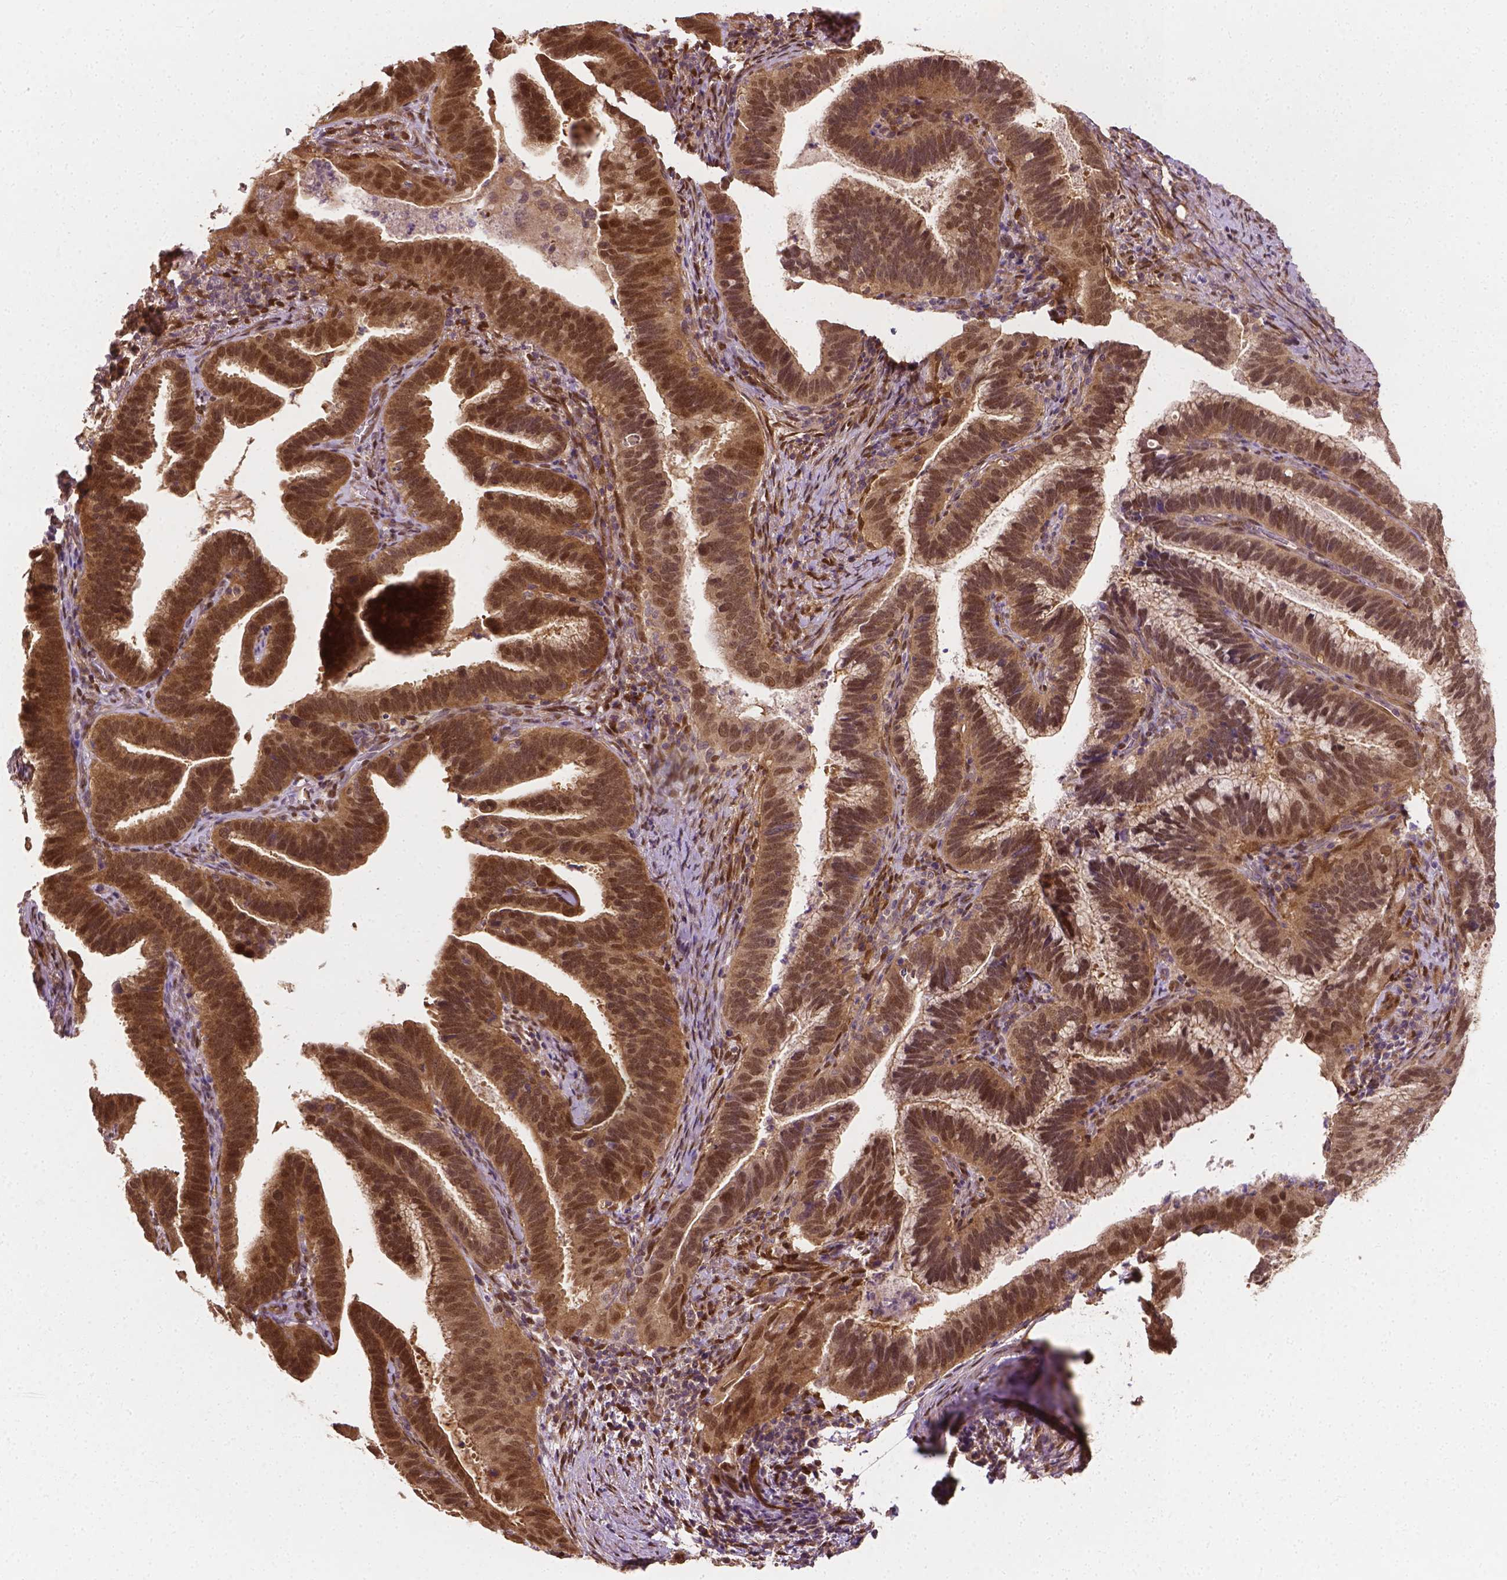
{"staining": {"intensity": "moderate", "quantity": ">75%", "location": "cytoplasmic/membranous,nuclear"}, "tissue": "cervical cancer", "cell_type": "Tumor cells", "image_type": "cancer", "snomed": [{"axis": "morphology", "description": "Adenocarcinoma, NOS"}, {"axis": "topography", "description": "Cervix"}], "caption": "DAB immunohistochemical staining of human adenocarcinoma (cervical) shows moderate cytoplasmic/membranous and nuclear protein staining in approximately >75% of tumor cells.", "gene": "YAP1", "patient": {"sex": "female", "age": 61}}